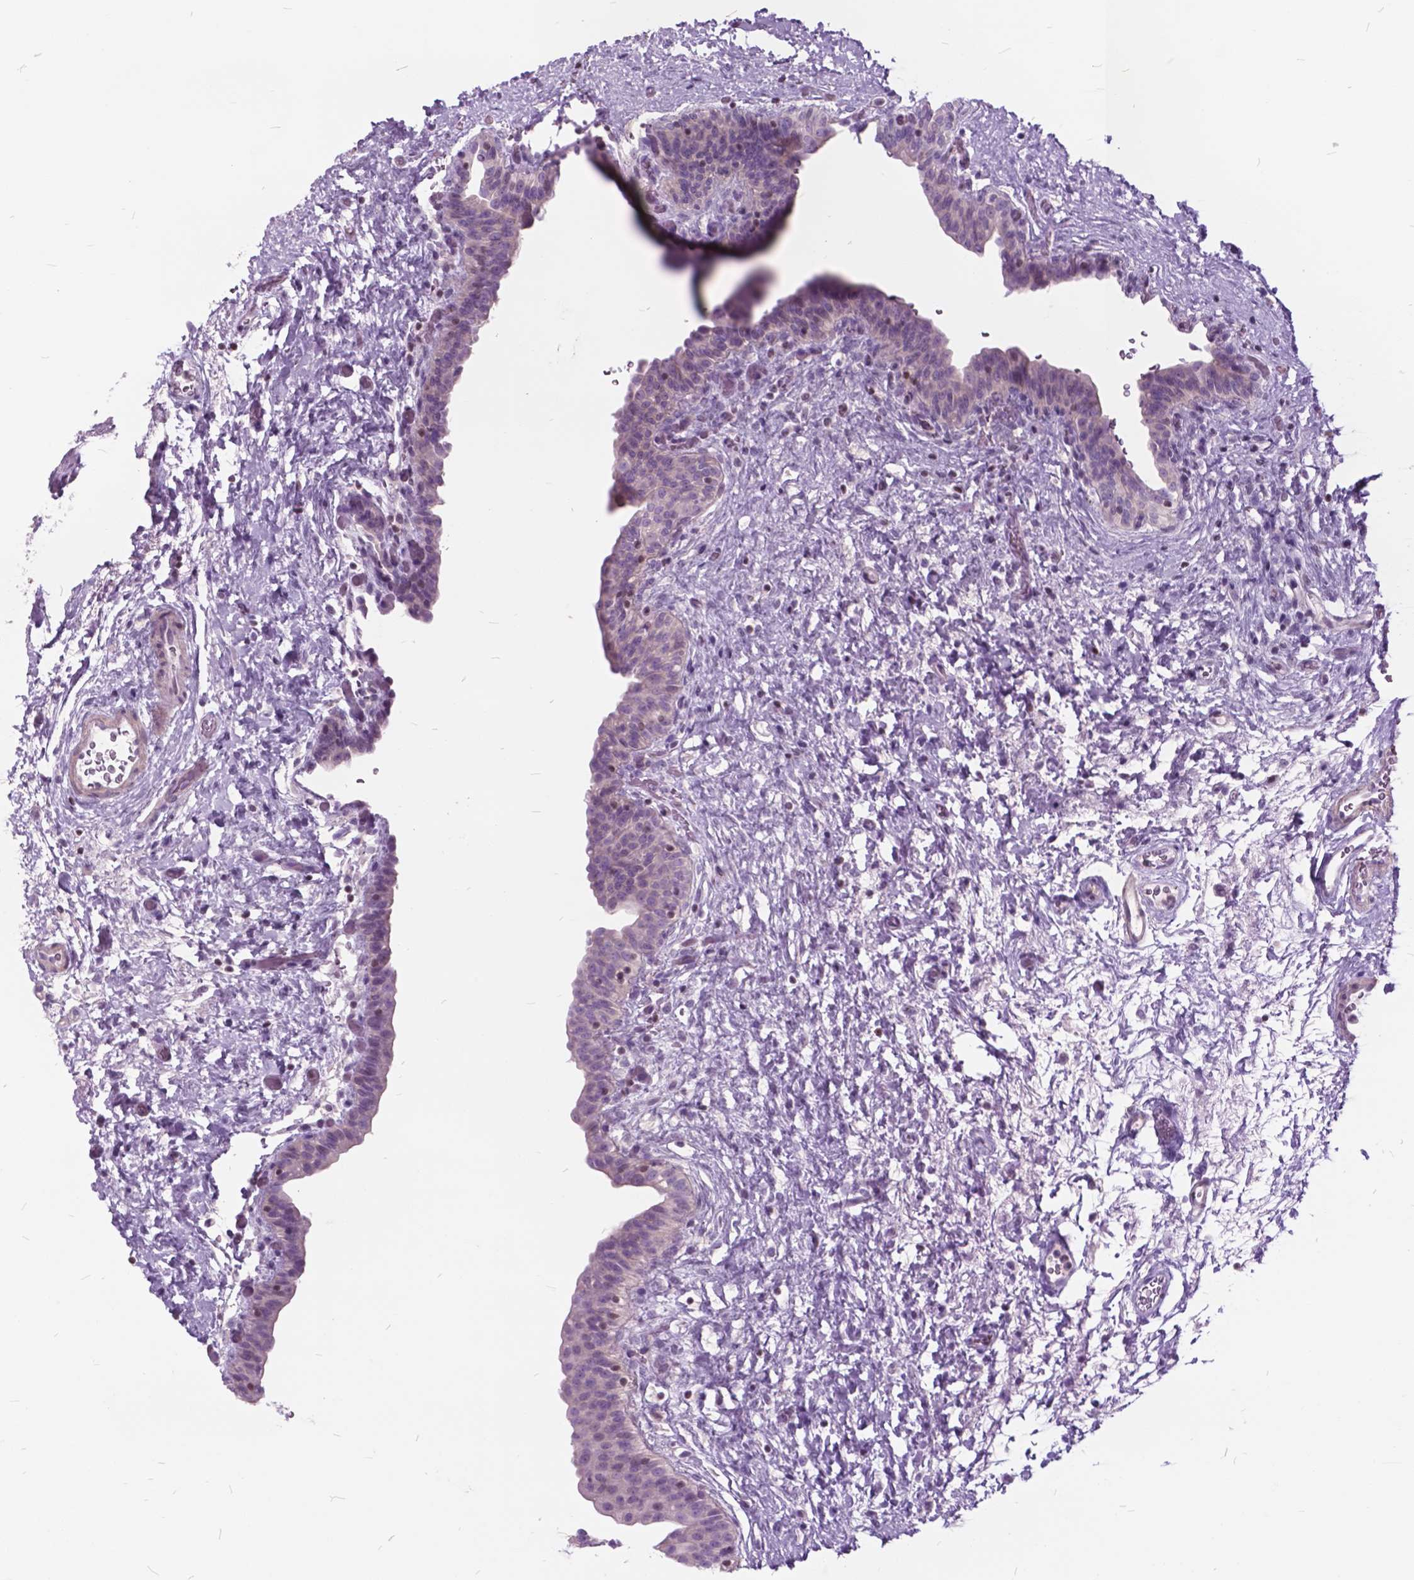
{"staining": {"intensity": "negative", "quantity": "none", "location": "none"}, "tissue": "urinary bladder", "cell_type": "Urothelial cells", "image_type": "normal", "snomed": [{"axis": "morphology", "description": "Normal tissue, NOS"}, {"axis": "topography", "description": "Urinary bladder"}], "caption": "This is an IHC histopathology image of unremarkable urinary bladder. There is no expression in urothelial cells.", "gene": "SP140", "patient": {"sex": "male", "age": 69}}